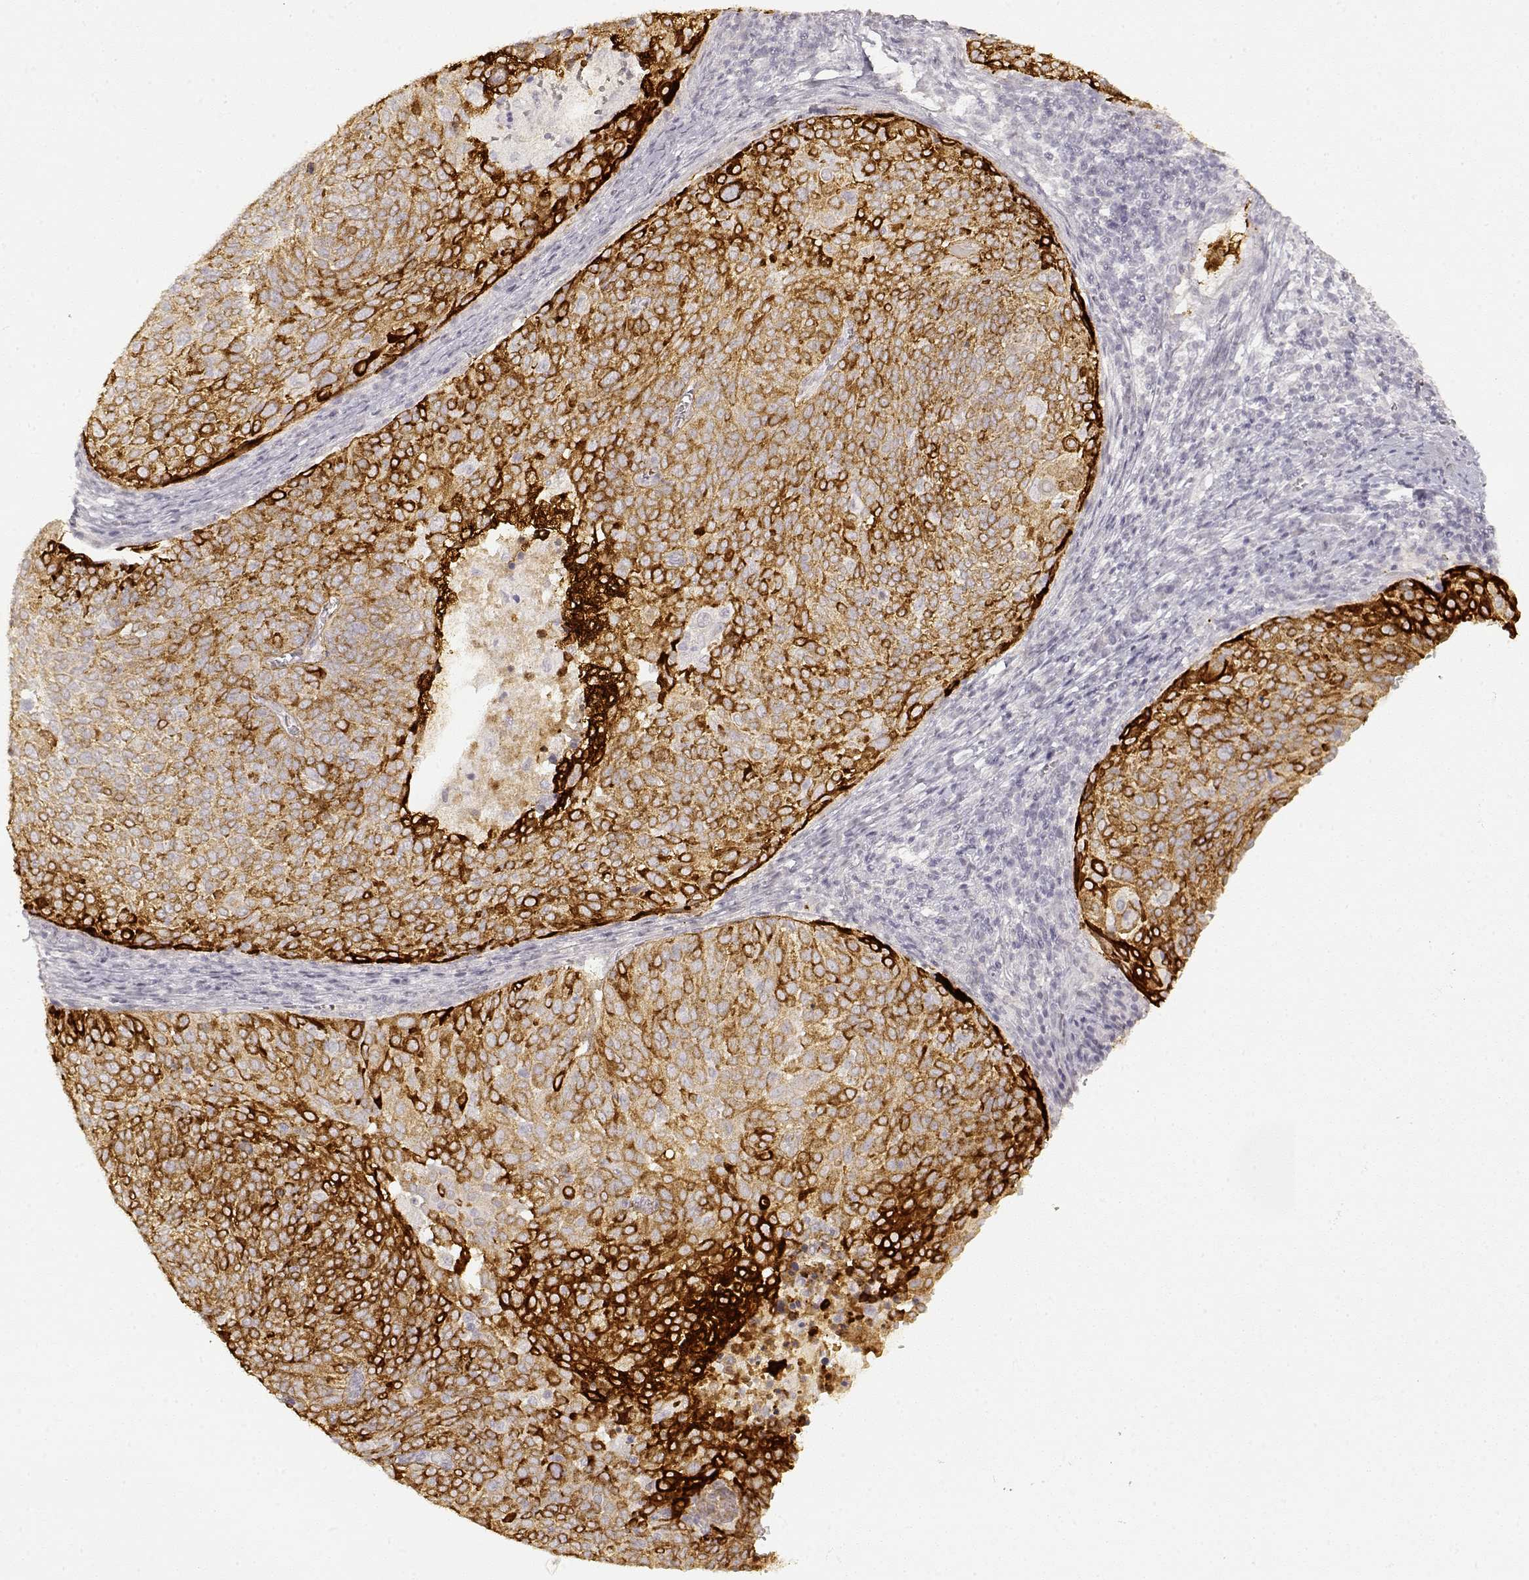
{"staining": {"intensity": "strong", "quantity": ">75%", "location": "cytoplasmic/membranous"}, "tissue": "cervical cancer", "cell_type": "Tumor cells", "image_type": "cancer", "snomed": [{"axis": "morphology", "description": "Squamous cell carcinoma, NOS"}, {"axis": "topography", "description": "Cervix"}], "caption": "Squamous cell carcinoma (cervical) stained with a protein marker exhibits strong staining in tumor cells.", "gene": "LAMC2", "patient": {"sex": "female", "age": 39}}